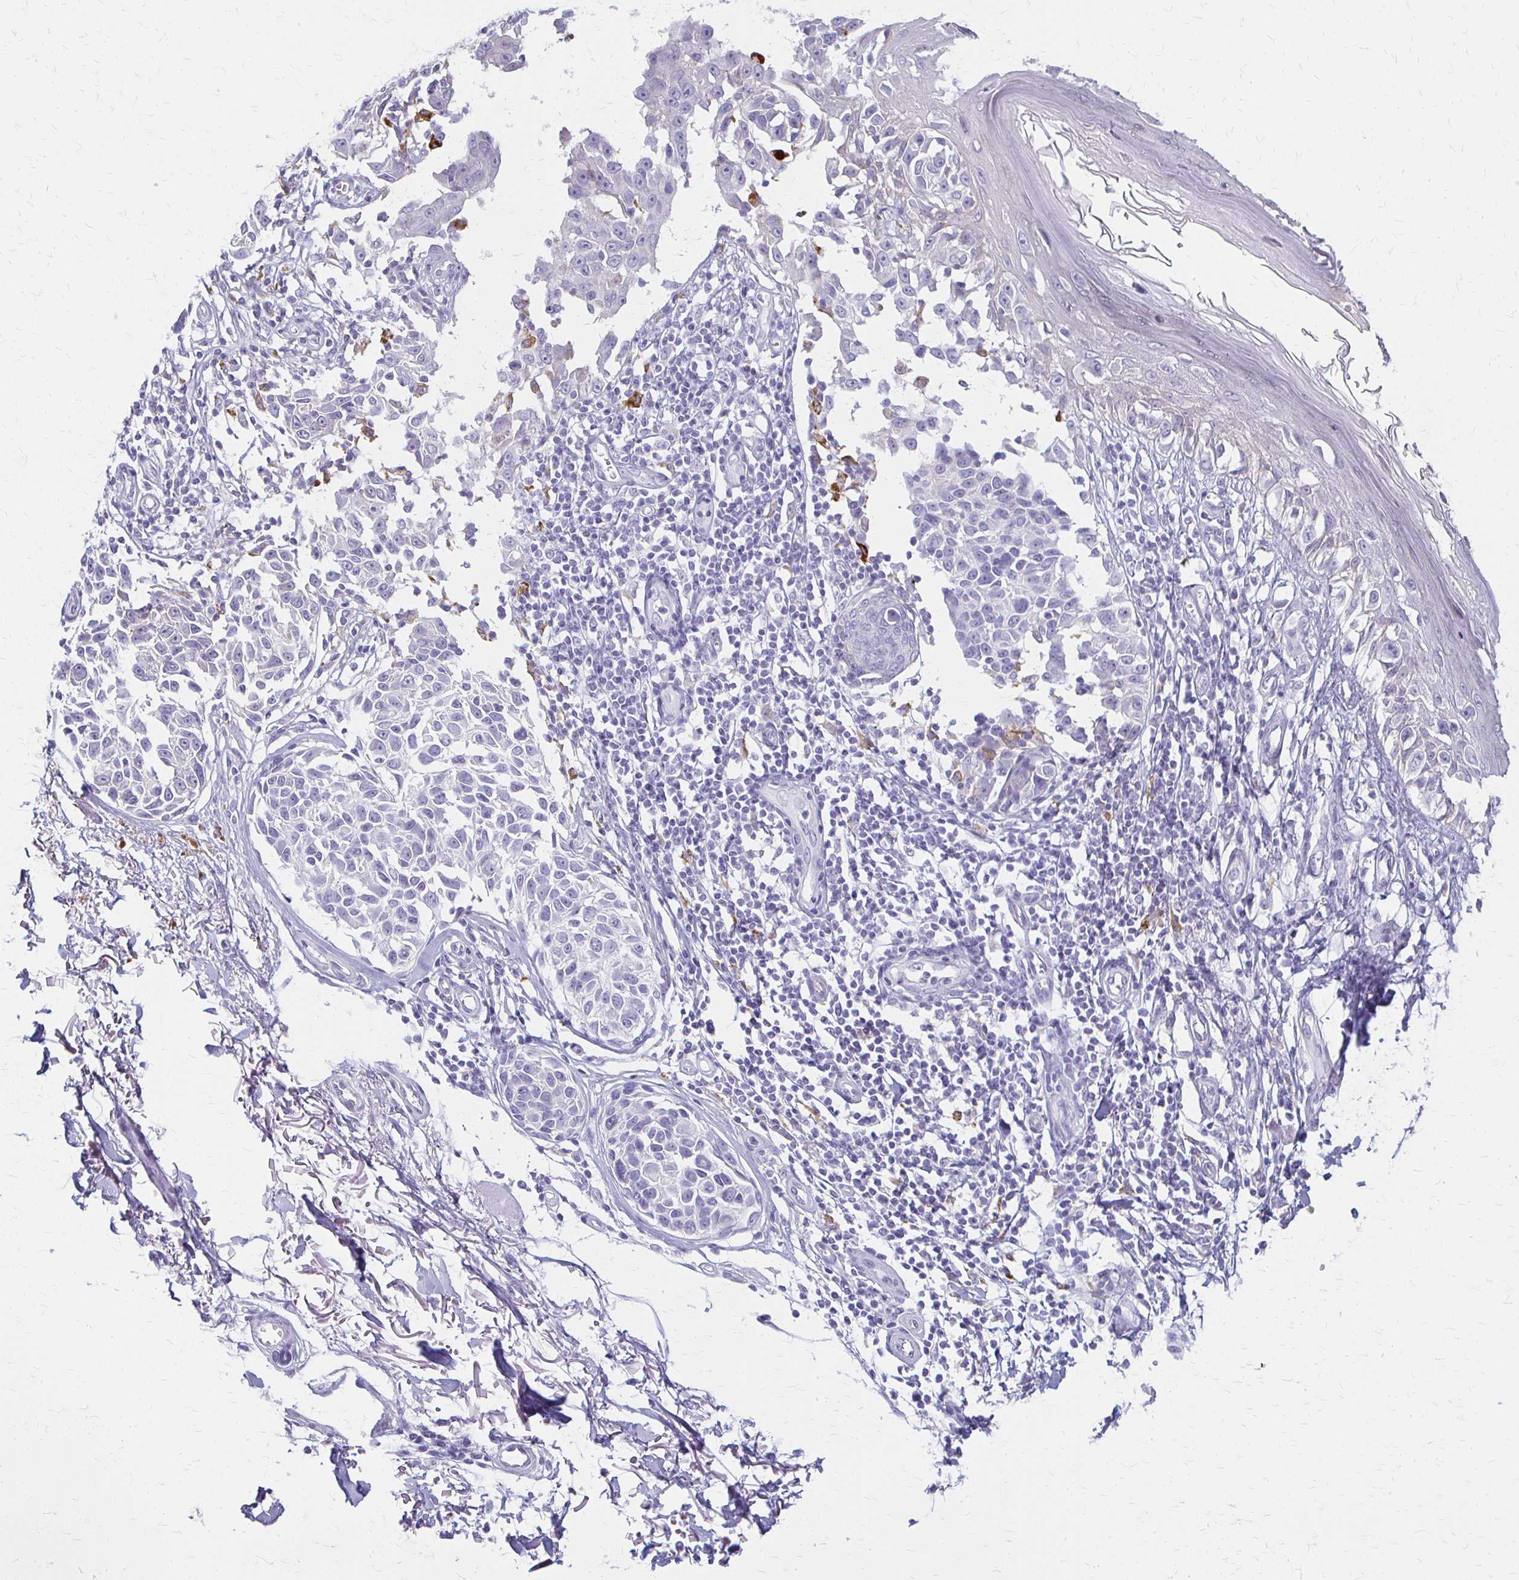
{"staining": {"intensity": "negative", "quantity": "none", "location": "none"}, "tissue": "melanoma", "cell_type": "Tumor cells", "image_type": "cancer", "snomed": [{"axis": "morphology", "description": "Malignant melanoma, NOS"}, {"axis": "topography", "description": "Skin"}], "caption": "An IHC photomicrograph of melanoma is shown. There is no staining in tumor cells of melanoma.", "gene": "ACP5", "patient": {"sex": "male", "age": 73}}